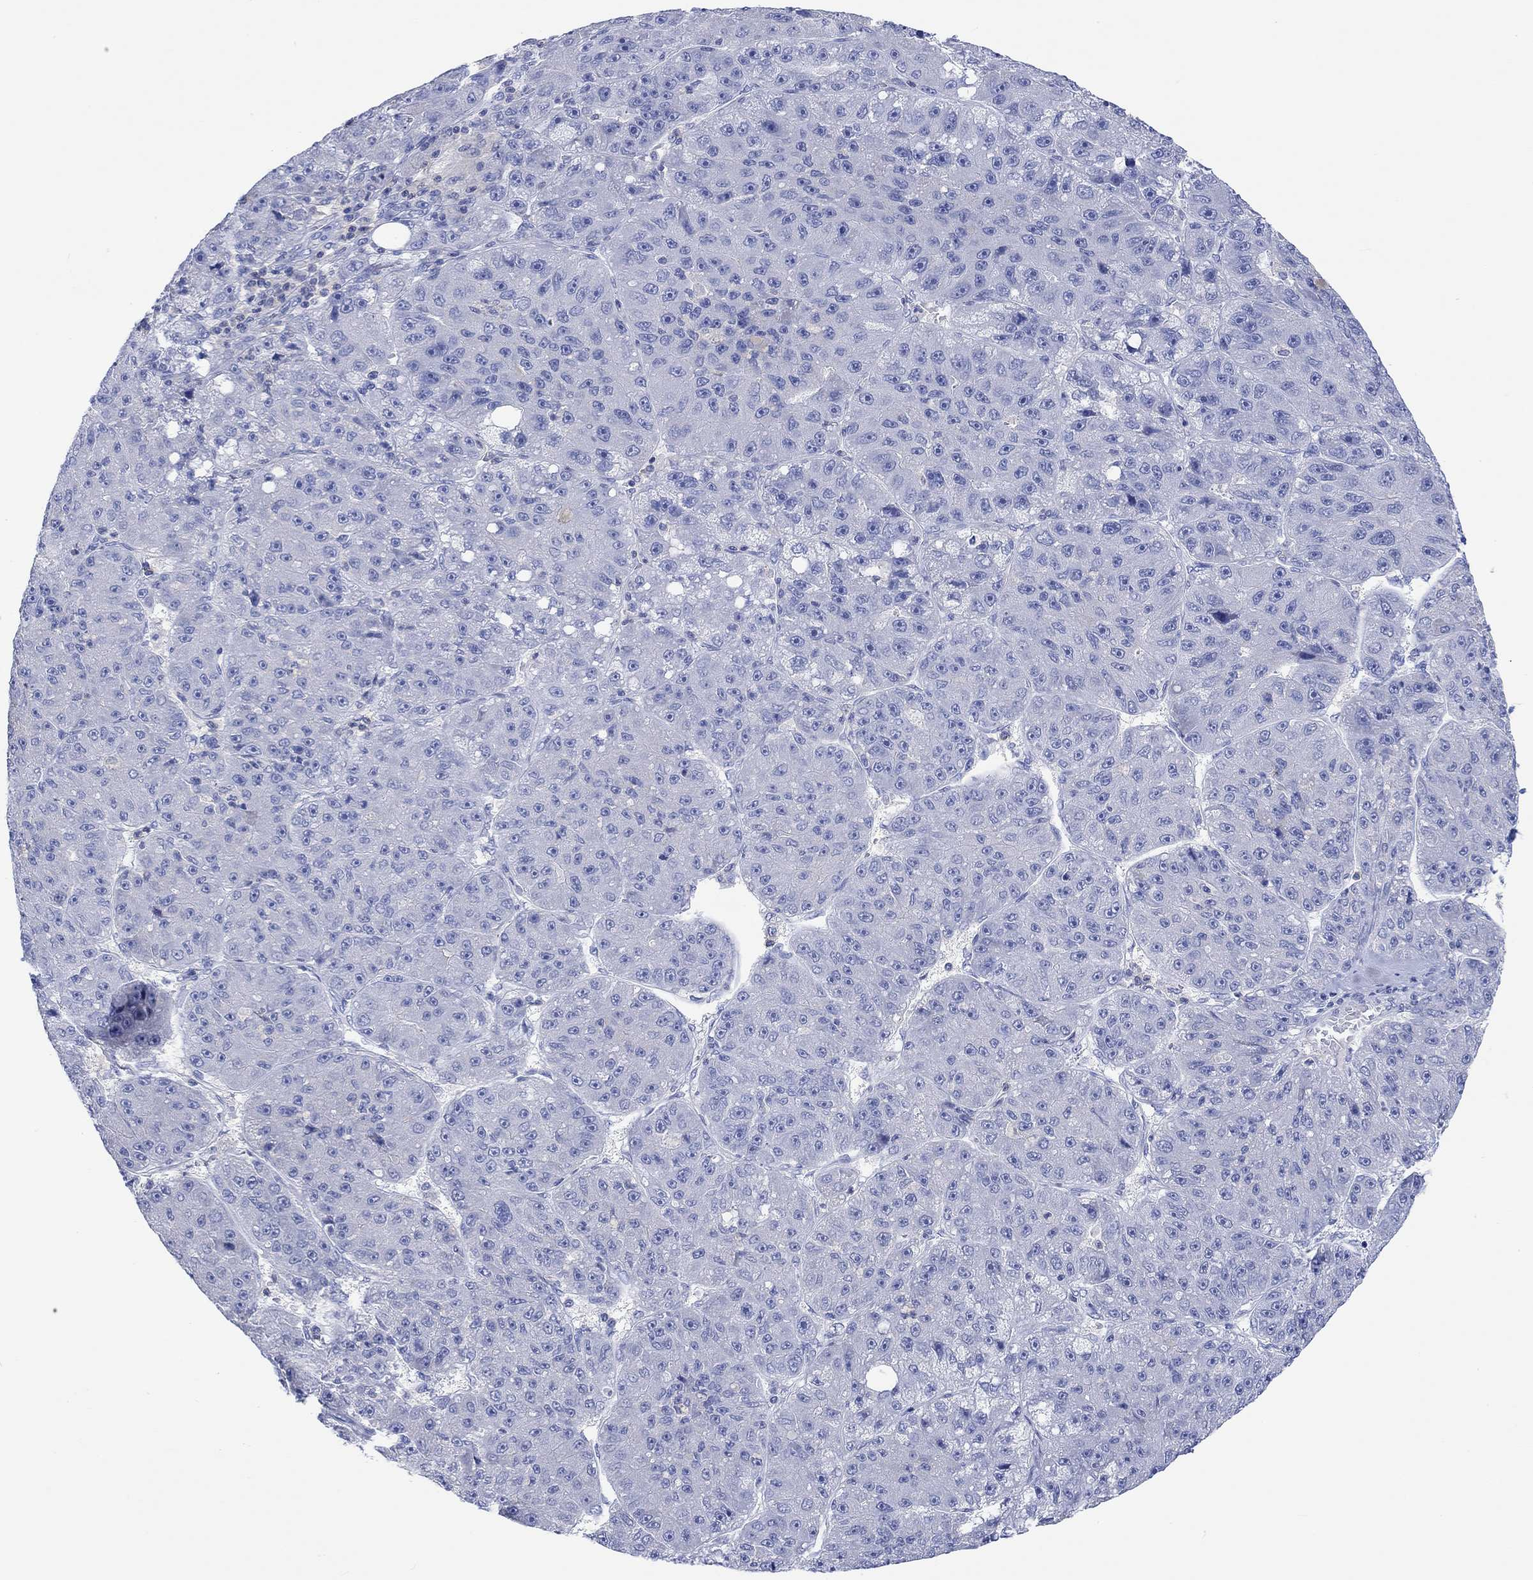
{"staining": {"intensity": "negative", "quantity": "none", "location": "none"}, "tissue": "liver cancer", "cell_type": "Tumor cells", "image_type": "cancer", "snomed": [{"axis": "morphology", "description": "Carcinoma, Hepatocellular, NOS"}, {"axis": "topography", "description": "Liver"}], "caption": "The micrograph demonstrates no staining of tumor cells in liver cancer (hepatocellular carcinoma).", "gene": "GCM1", "patient": {"sex": "male", "age": 67}}